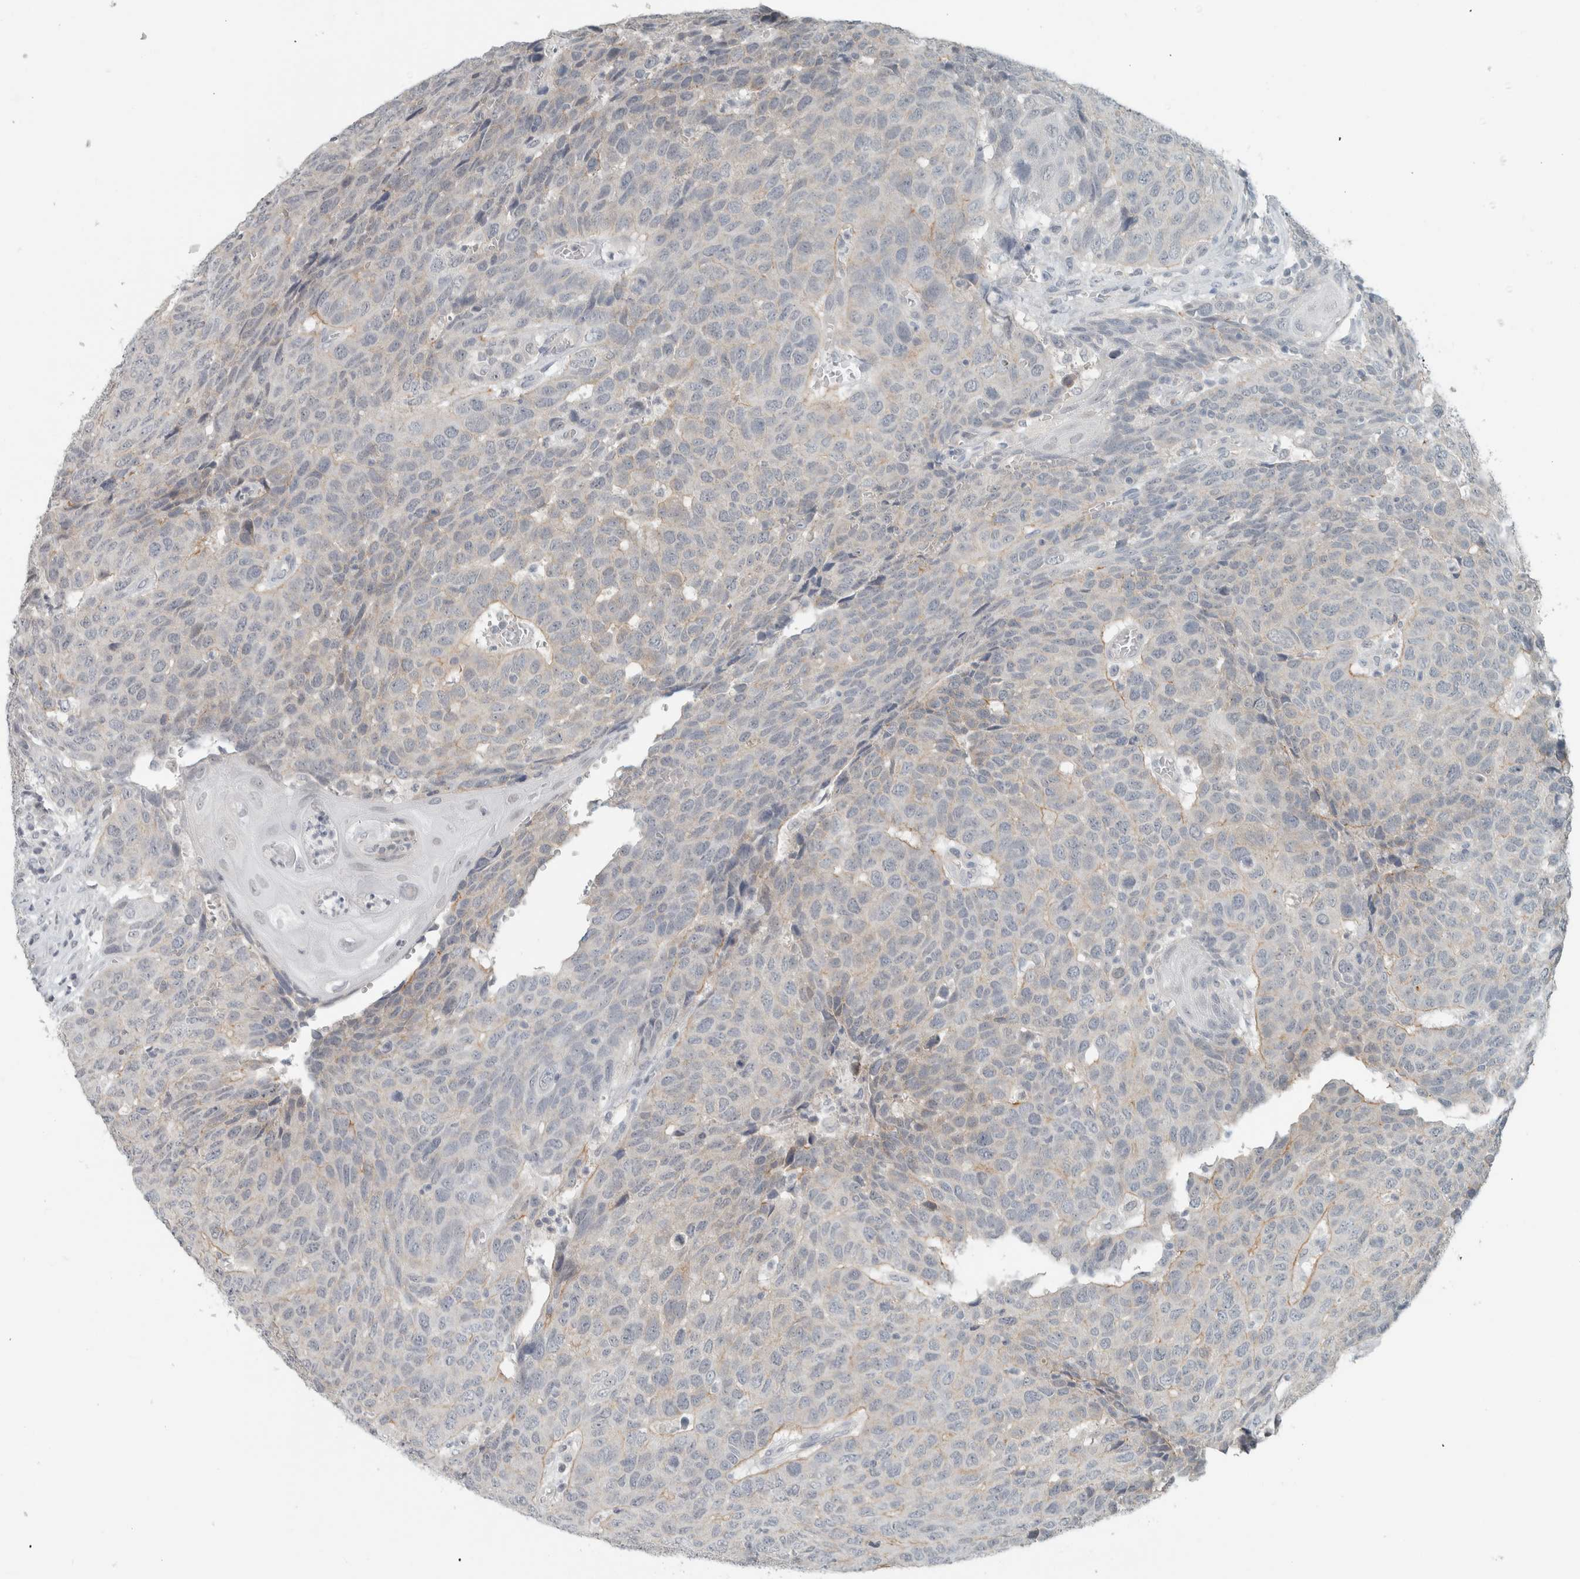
{"staining": {"intensity": "weak", "quantity": "<25%", "location": "cytoplasmic/membranous"}, "tissue": "head and neck cancer", "cell_type": "Tumor cells", "image_type": "cancer", "snomed": [{"axis": "morphology", "description": "Squamous cell carcinoma, NOS"}, {"axis": "topography", "description": "Head-Neck"}], "caption": "The photomicrograph reveals no staining of tumor cells in head and neck cancer.", "gene": "TRIT1", "patient": {"sex": "male", "age": 66}}